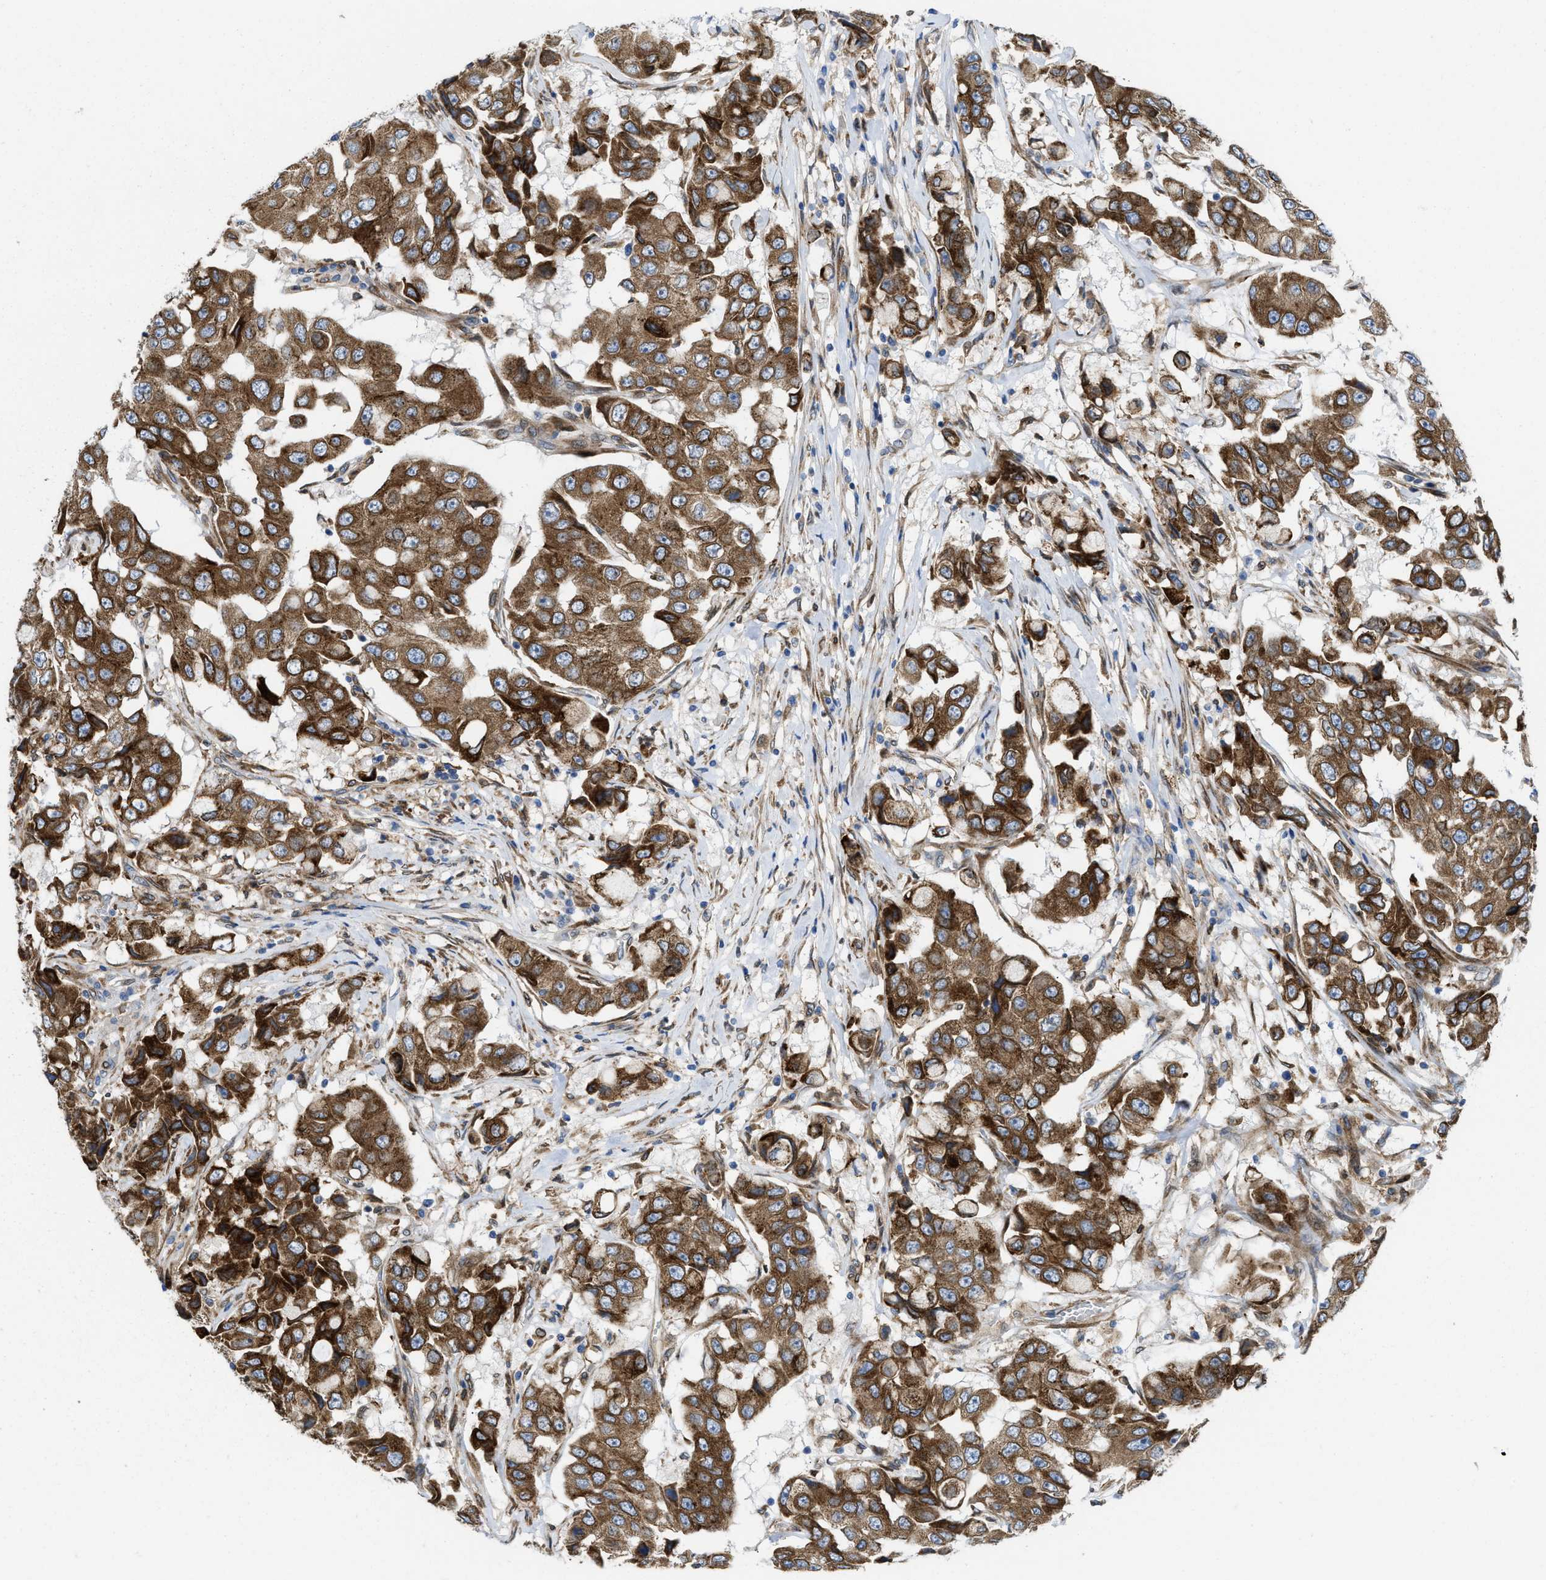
{"staining": {"intensity": "strong", "quantity": ">75%", "location": "cytoplasmic/membranous"}, "tissue": "breast cancer", "cell_type": "Tumor cells", "image_type": "cancer", "snomed": [{"axis": "morphology", "description": "Duct carcinoma"}, {"axis": "topography", "description": "Breast"}], "caption": "This micrograph shows invasive ductal carcinoma (breast) stained with immunohistochemistry to label a protein in brown. The cytoplasmic/membranous of tumor cells show strong positivity for the protein. Nuclei are counter-stained blue.", "gene": "ERLIN2", "patient": {"sex": "female", "age": 27}}